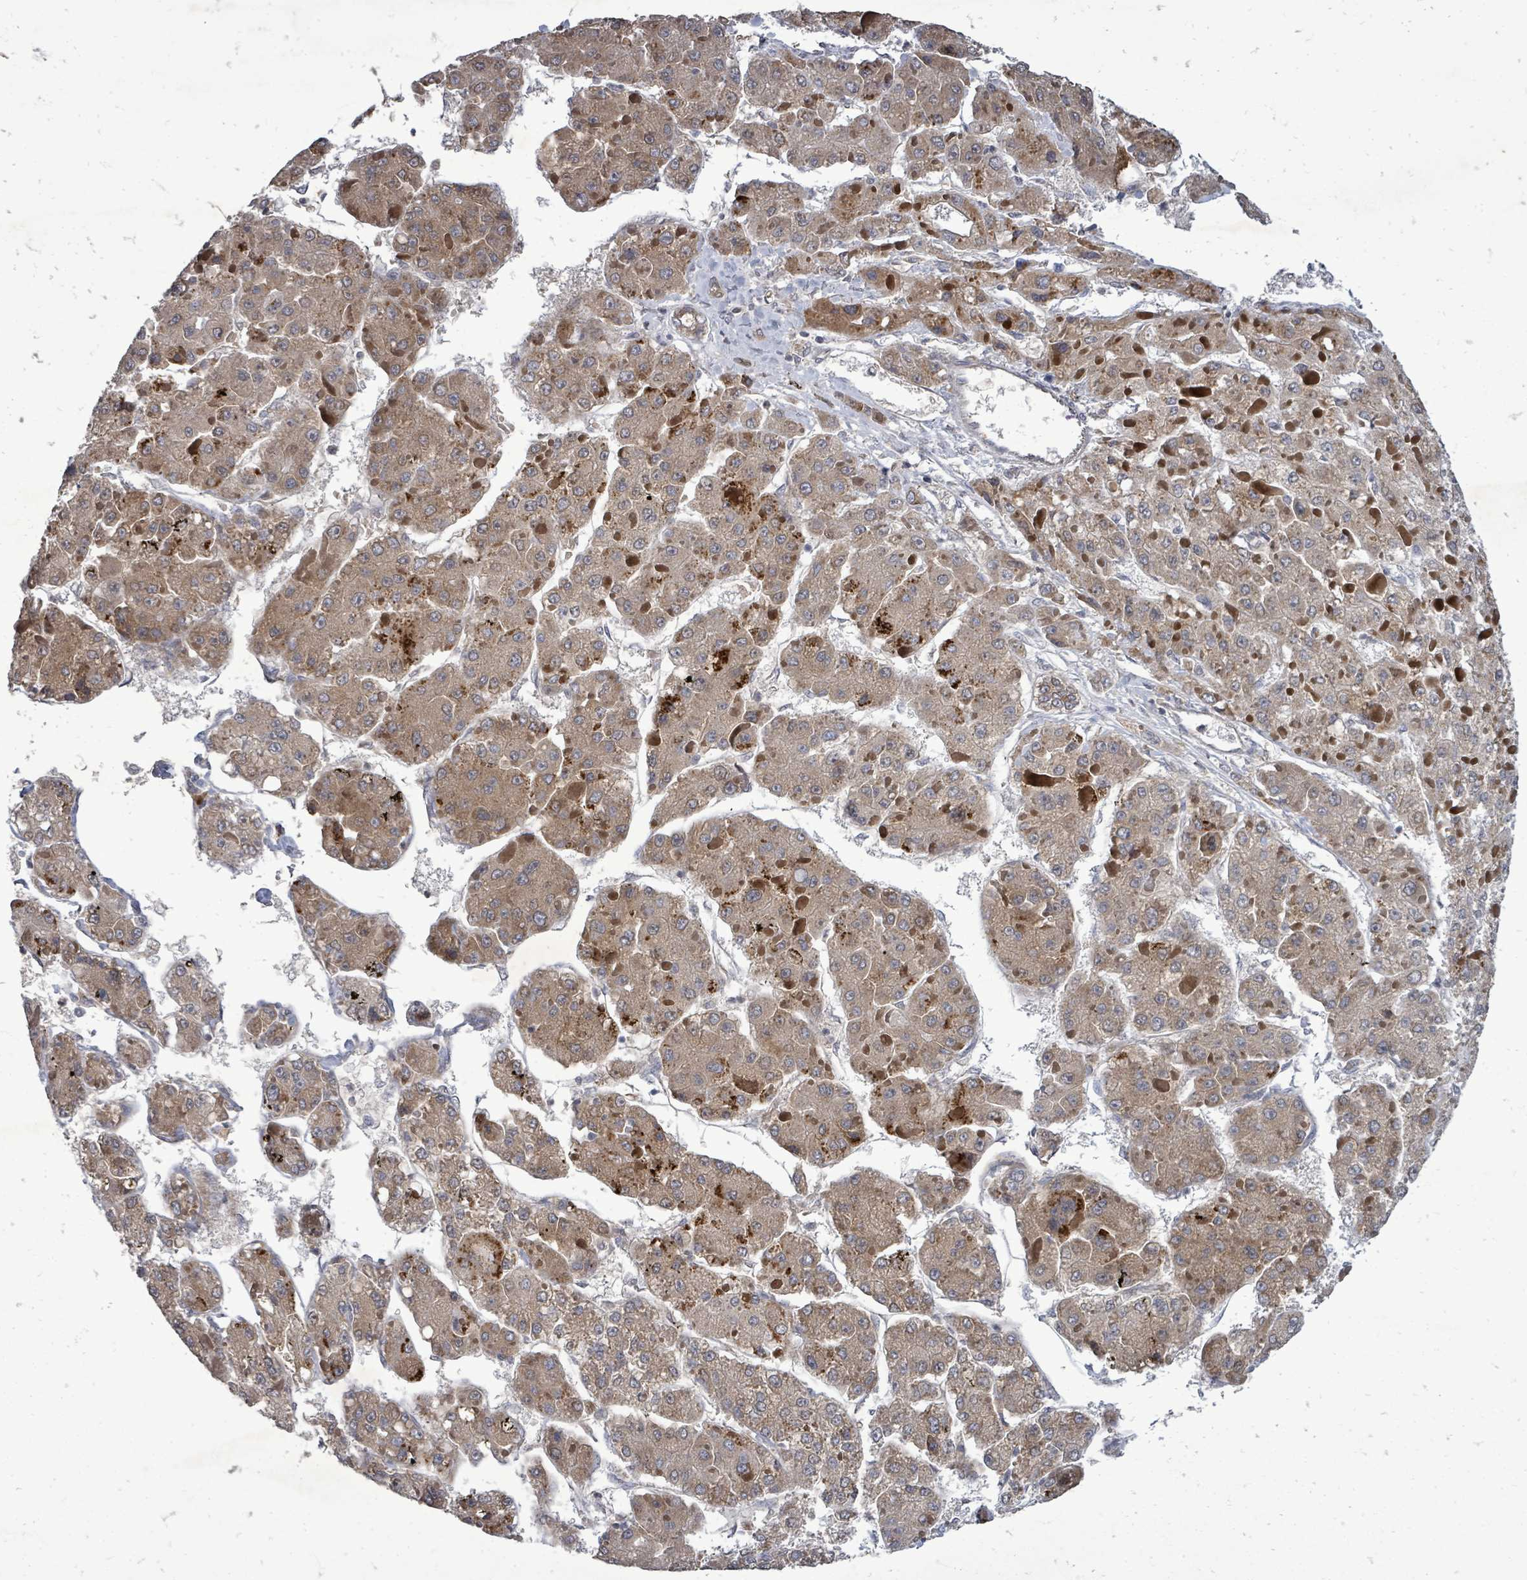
{"staining": {"intensity": "moderate", "quantity": ">75%", "location": "cytoplasmic/membranous"}, "tissue": "liver cancer", "cell_type": "Tumor cells", "image_type": "cancer", "snomed": [{"axis": "morphology", "description": "Carcinoma, Hepatocellular, NOS"}, {"axis": "topography", "description": "Liver"}], "caption": "Immunohistochemical staining of human liver cancer shows moderate cytoplasmic/membranous protein staining in about >75% of tumor cells.", "gene": "RALGAPB", "patient": {"sex": "female", "age": 73}}